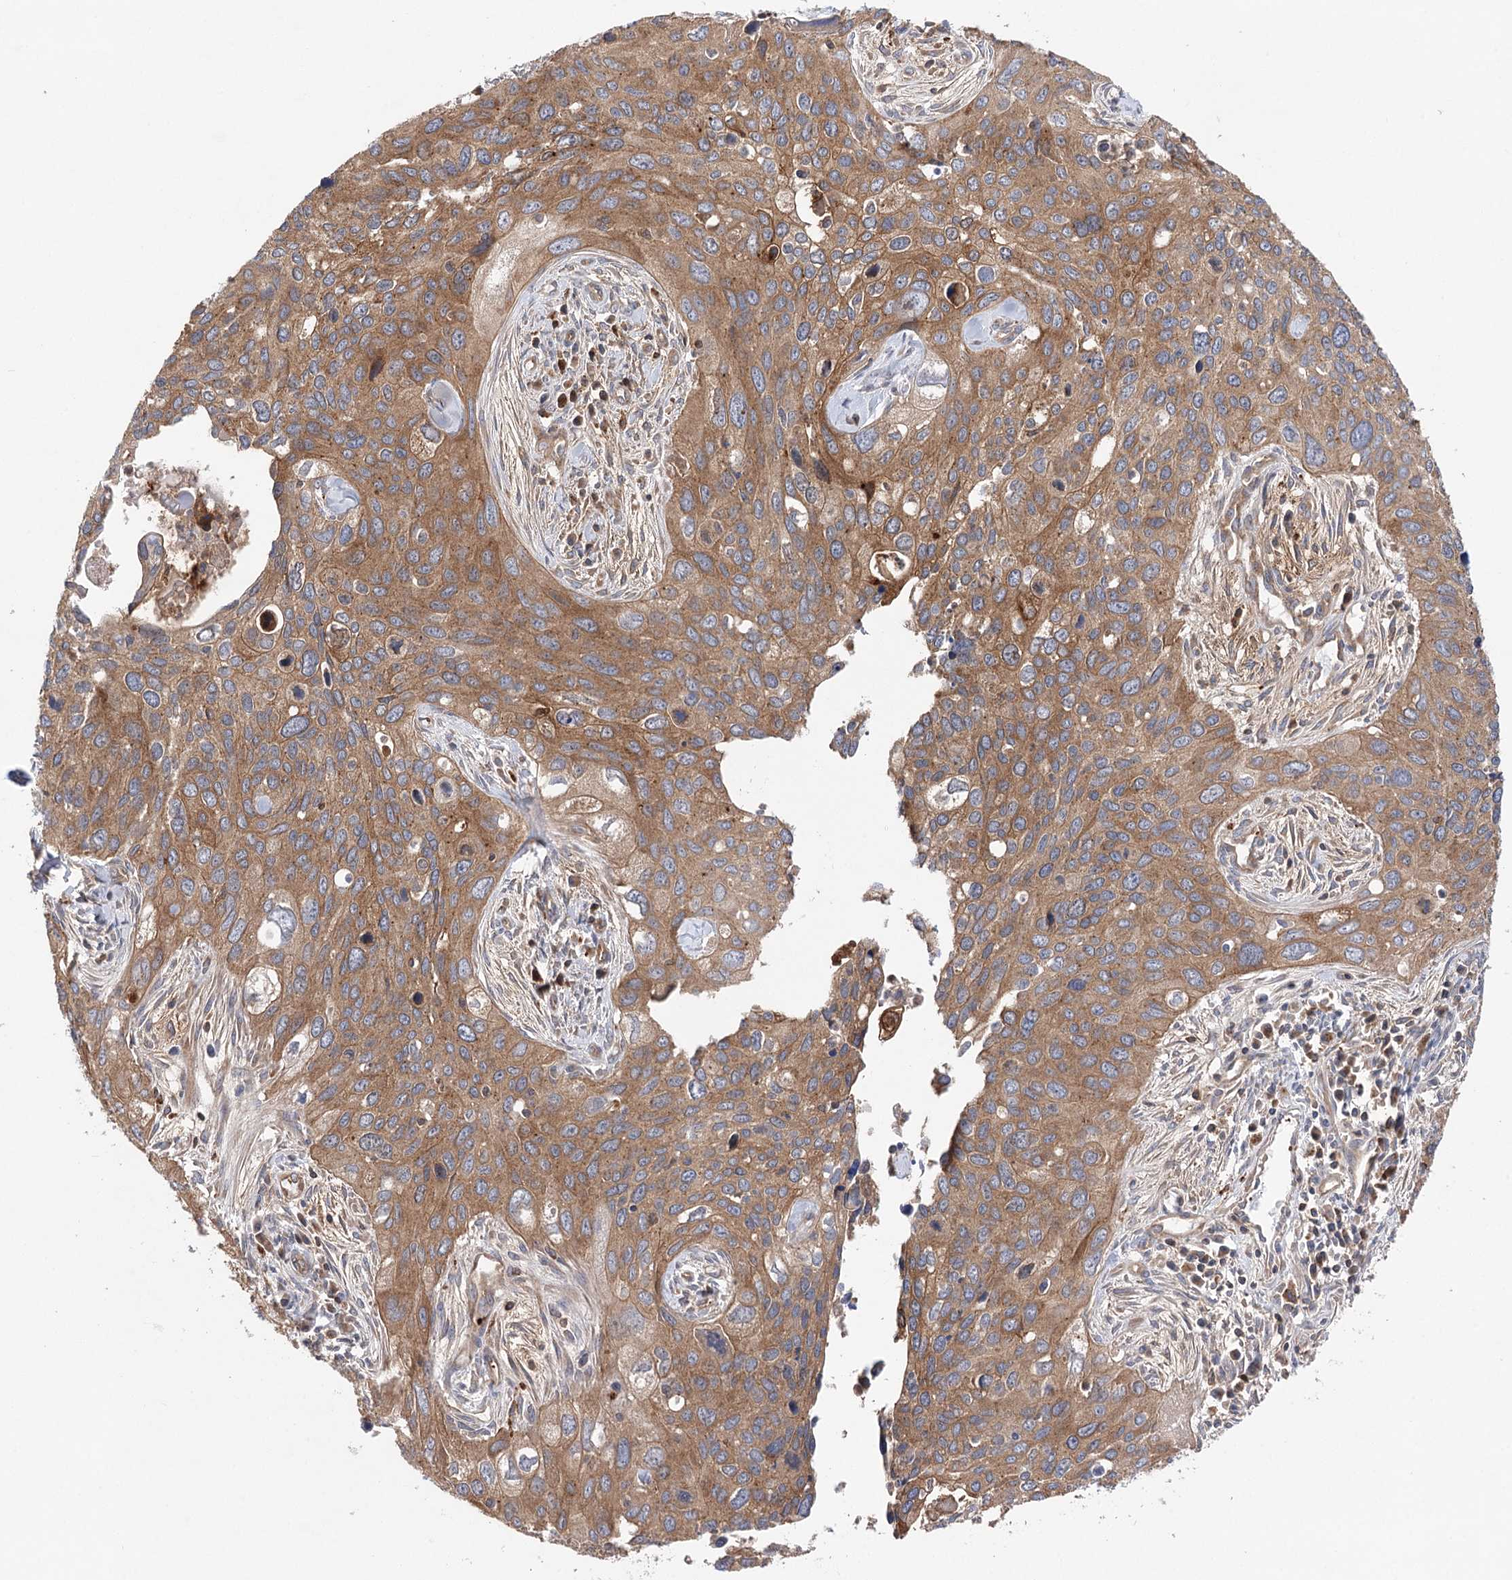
{"staining": {"intensity": "moderate", "quantity": "25%-75%", "location": "cytoplasmic/membranous"}, "tissue": "cervical cancer", "cell_type": "Tumor cells", "image_type": "cancer", "snomed": [{"axis": "morphology", "description": "Squamous cell carcinoma, NOS"}, {"axis": "topography", "description": "Cervix"}], "caption": "Cervical cancer was stained to show a protein in brown. There is medium levels of moderate cytoplasmic/membranous staining in about 25%-75% of tumor cells.", "gene": "VPS37B", "patient": {"sex": "female", "age": 55}}